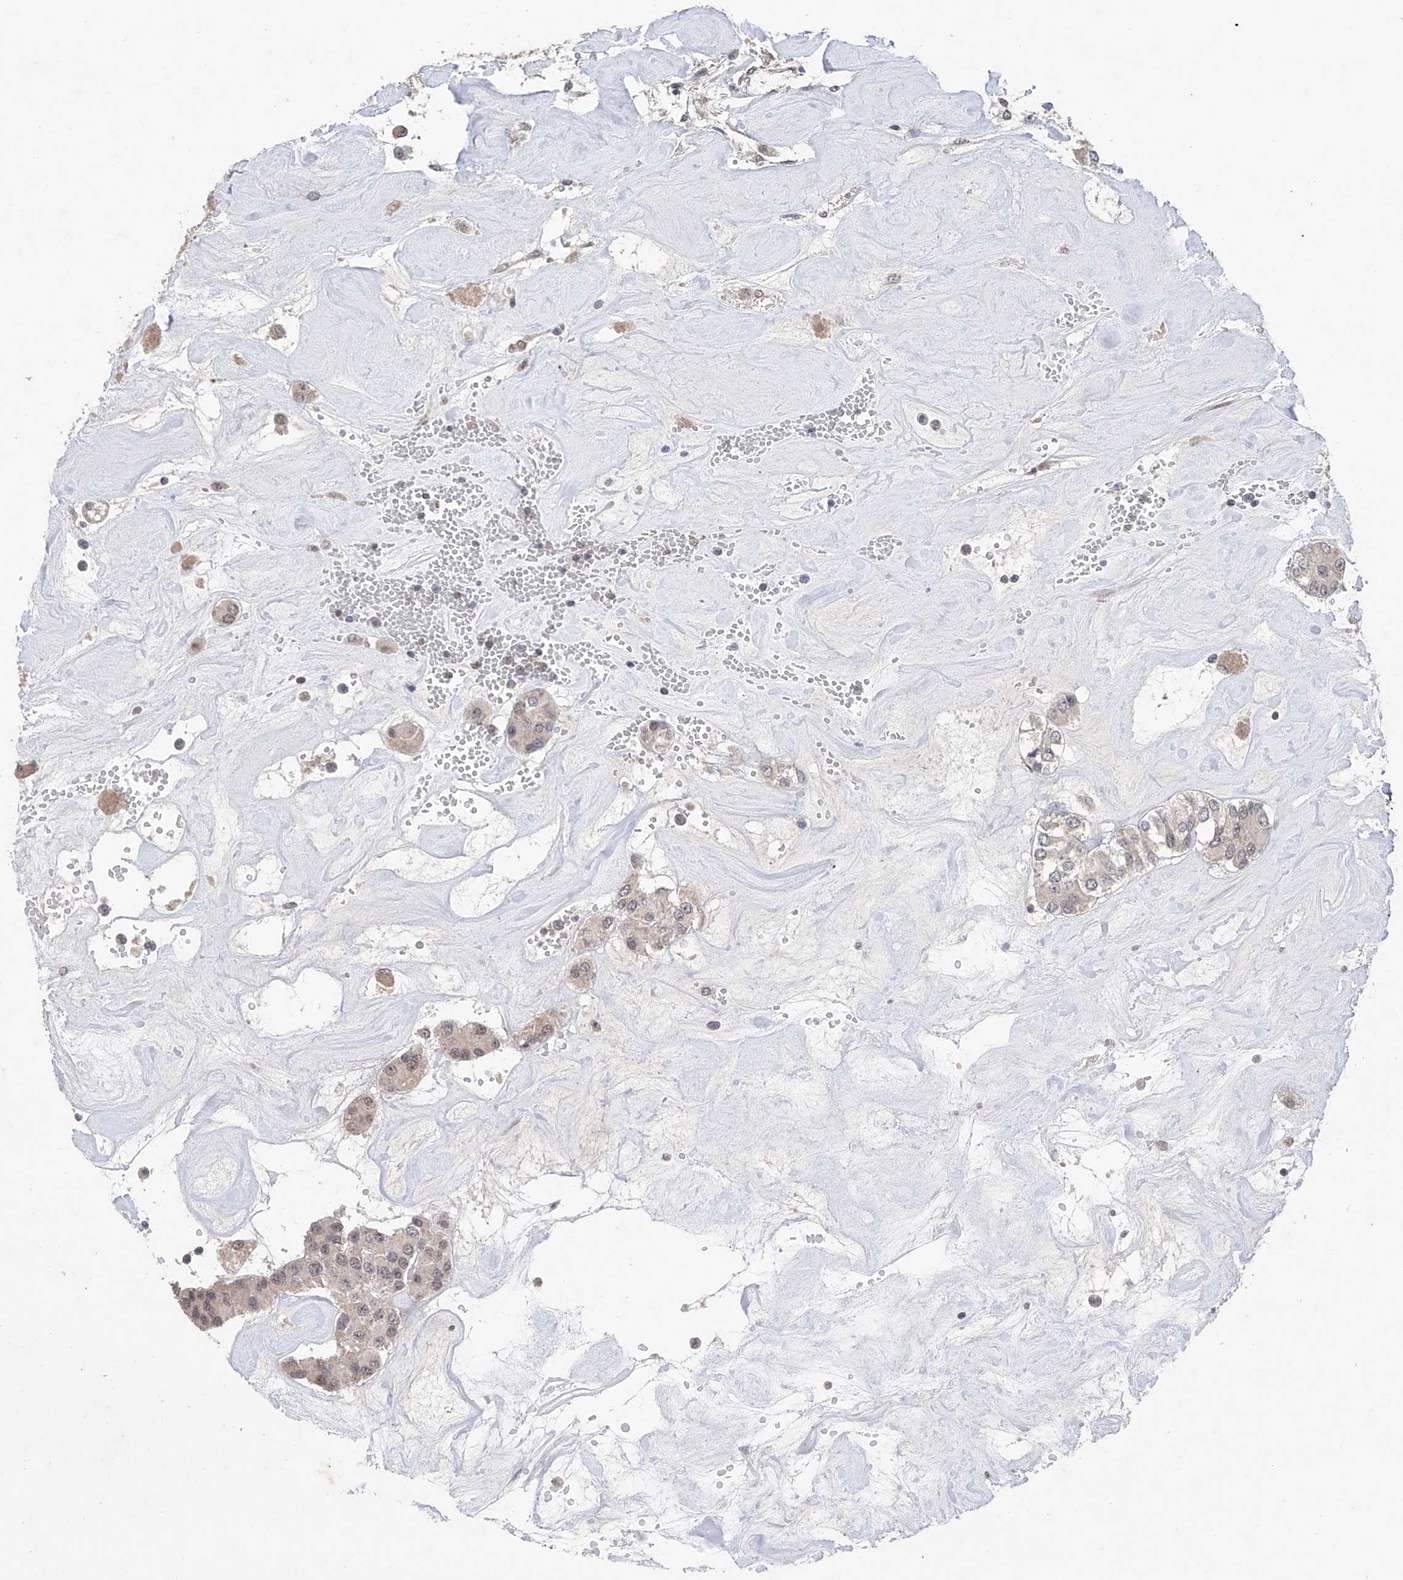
{"staining": {"intensity": "weak", "quantity": "<25%", "location": "nuclear"}, "tissue": "carcinoid", "cell_type": "Tumor cells", "image_type": "cancer", "snomed": [{"axis": "morphology", "description": "Carcinoid, malignant, NOS"}, {"axis": "topography", "description": "Pancreas"}], "caption": "Histopathology image shows no protein staining in tumor cells of carcinoid tissue. Nuclei are stained in blue.", "gene": "DMAP1", "patient": {"sex": "male", "age": 41}}